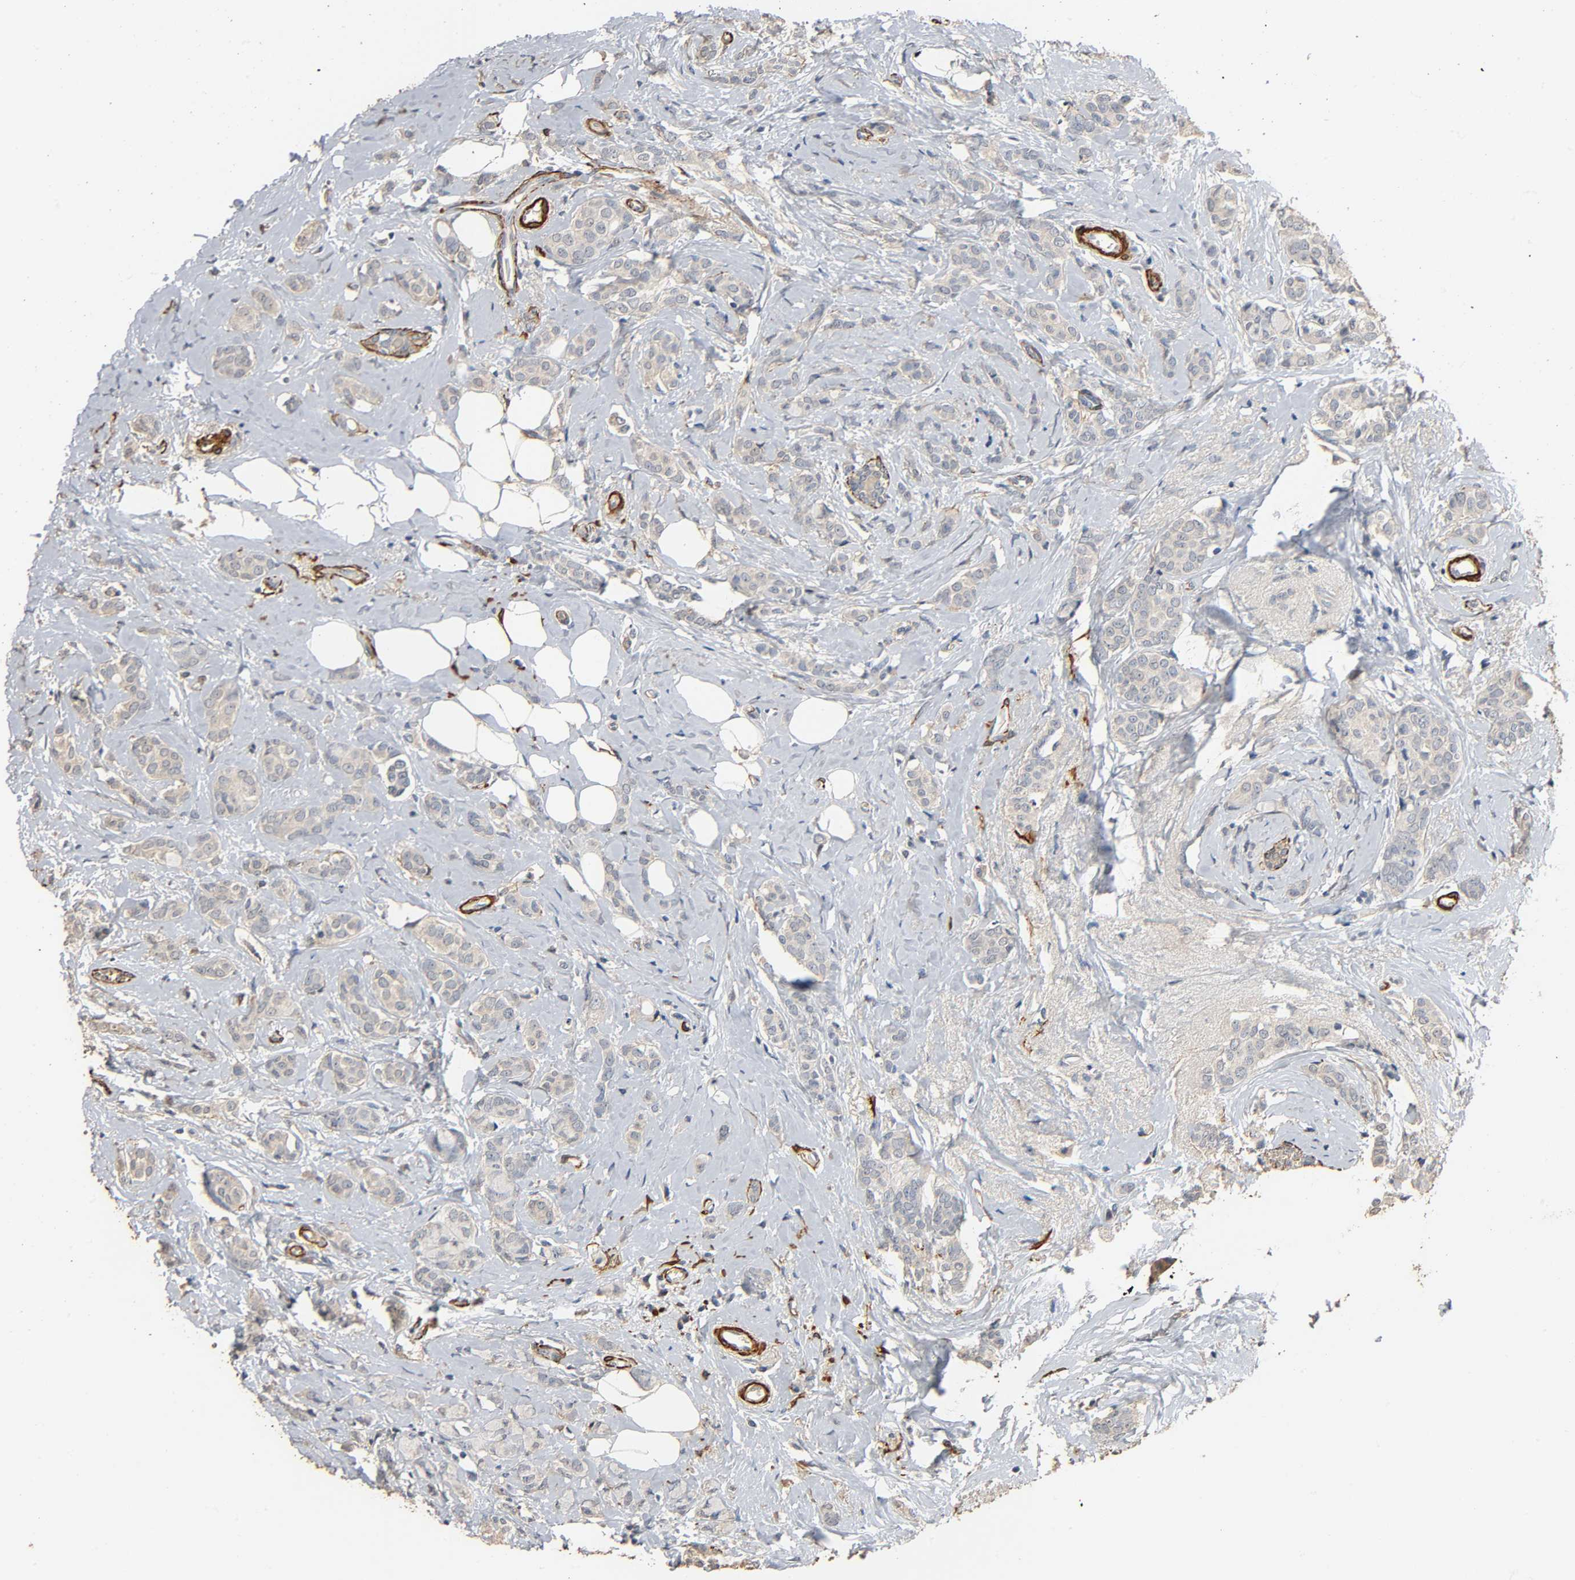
{"staining": {"intensity": "weak", "quantity": ">75%", "location": "cytoplasmic/membranous"}, "tissue": "breast cancer", "cell_type": "Tumor cells", "image_type": "cancer", "snomed": [{"axis": "morphology", "description": "Lobular carcinoma"}, {"axis": "topography", "description": "Breast"}], "caption": "There is low levels of weak cytoplasmic/membranous positivity in tumor cells of breast lobular carcinoma, as demonstrated by immunohistochemical staining (brown color).", "gene": "GSTA3", "patient": {"sex": "female", "age": 60}}